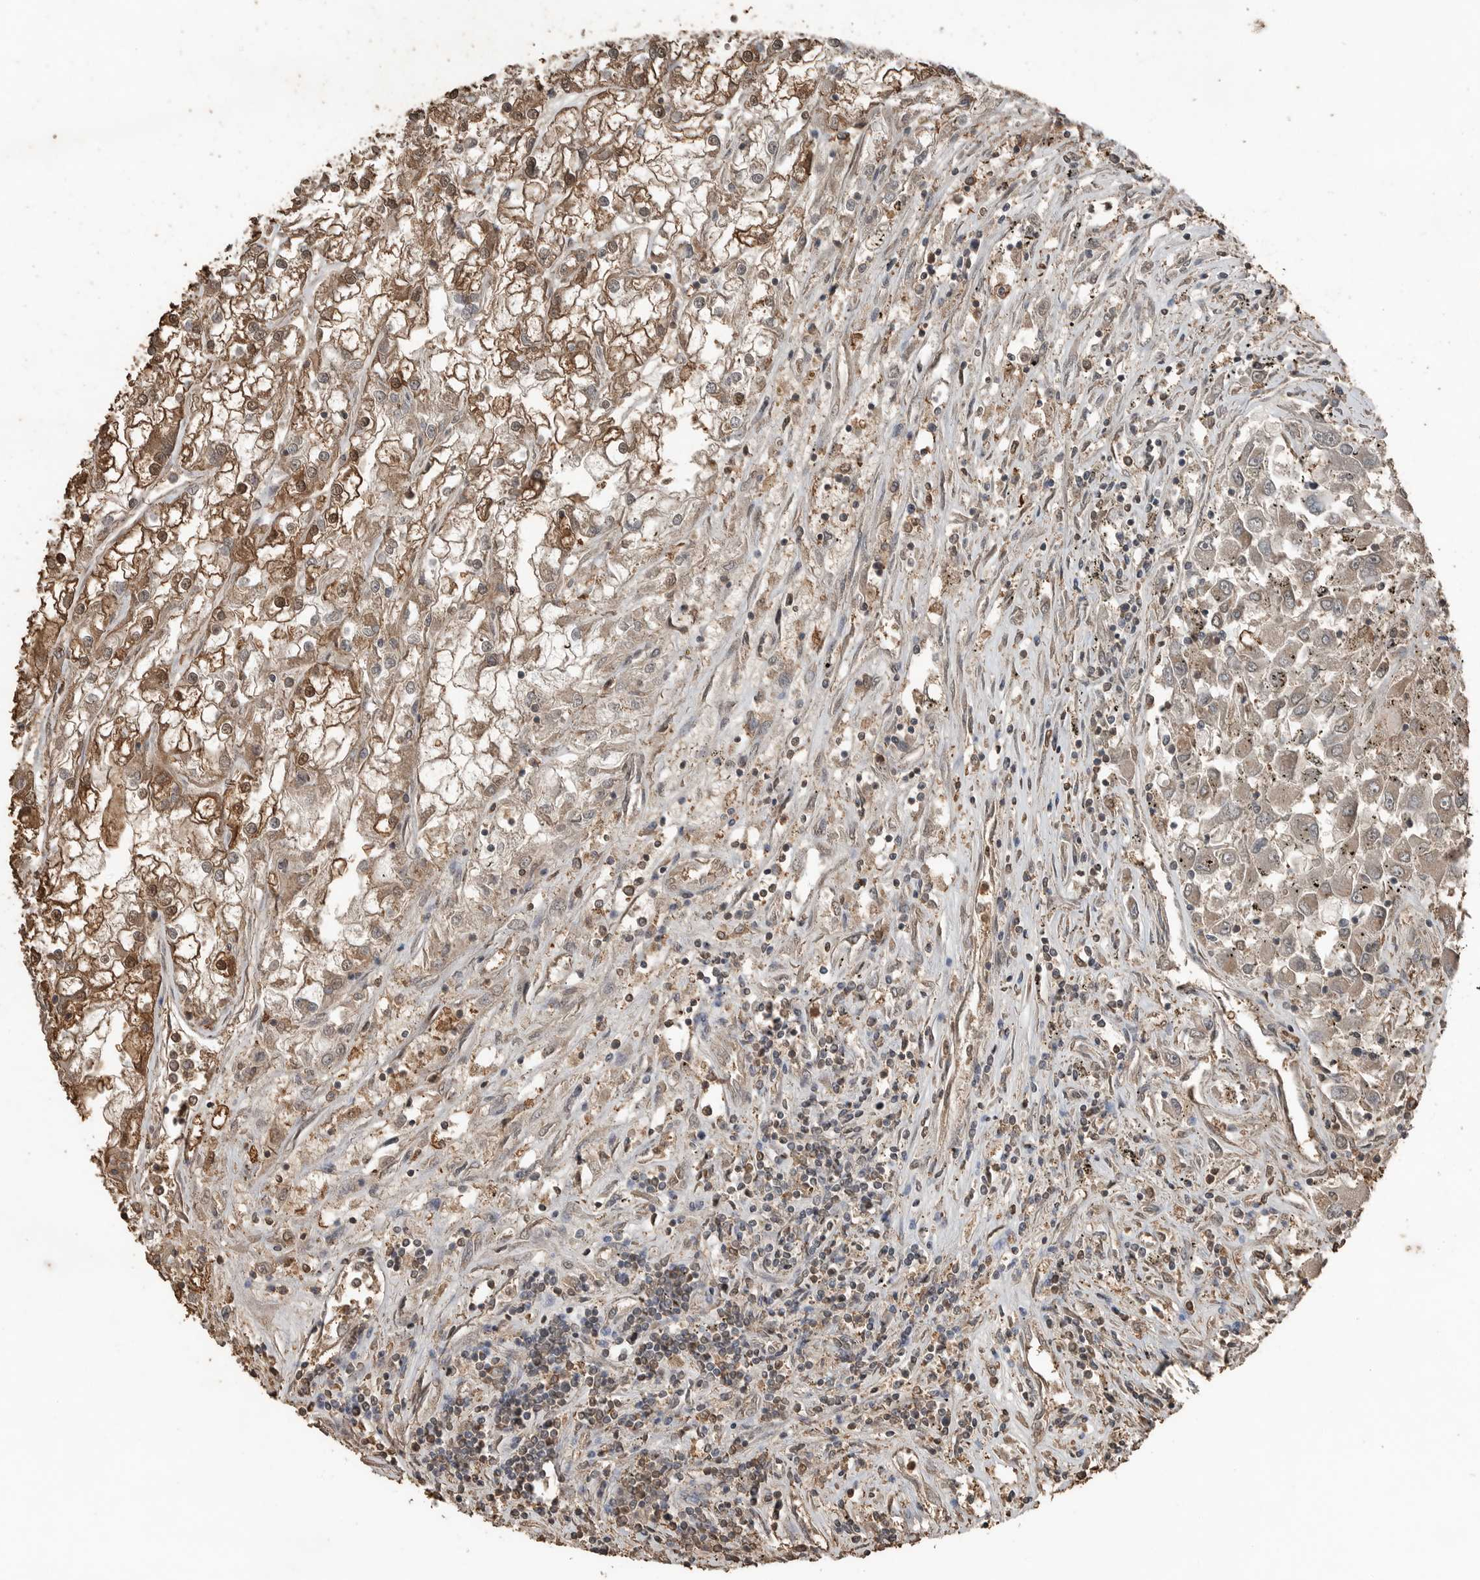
{"staining": {"intensity": "moderate", "quantity": ">75%", "location": "cytoplasmic/membranous,nuclear"}, "tissue": "renal cancer", "cell_type": "Tumor cells", "image_type": "cancer", "snomed": [{"axis": "morphology", "description": "Adenocarcinoma, NOS"}, {"axis": "topography", "description": "Kidney"}], "caption": "The immunohistochemical stain shows moderate cytoplasmic/membranous and nuclear positivity in tumor cells of renal adenocarcinoma tissue. The staining was performed using DAB to visualize the protein expression in brown, while the nuclei were stained in blue with hematoxylin (Magnification: 20x).", "gene": "BLZF1", "patient": {"sex": "female", "age": 52}}